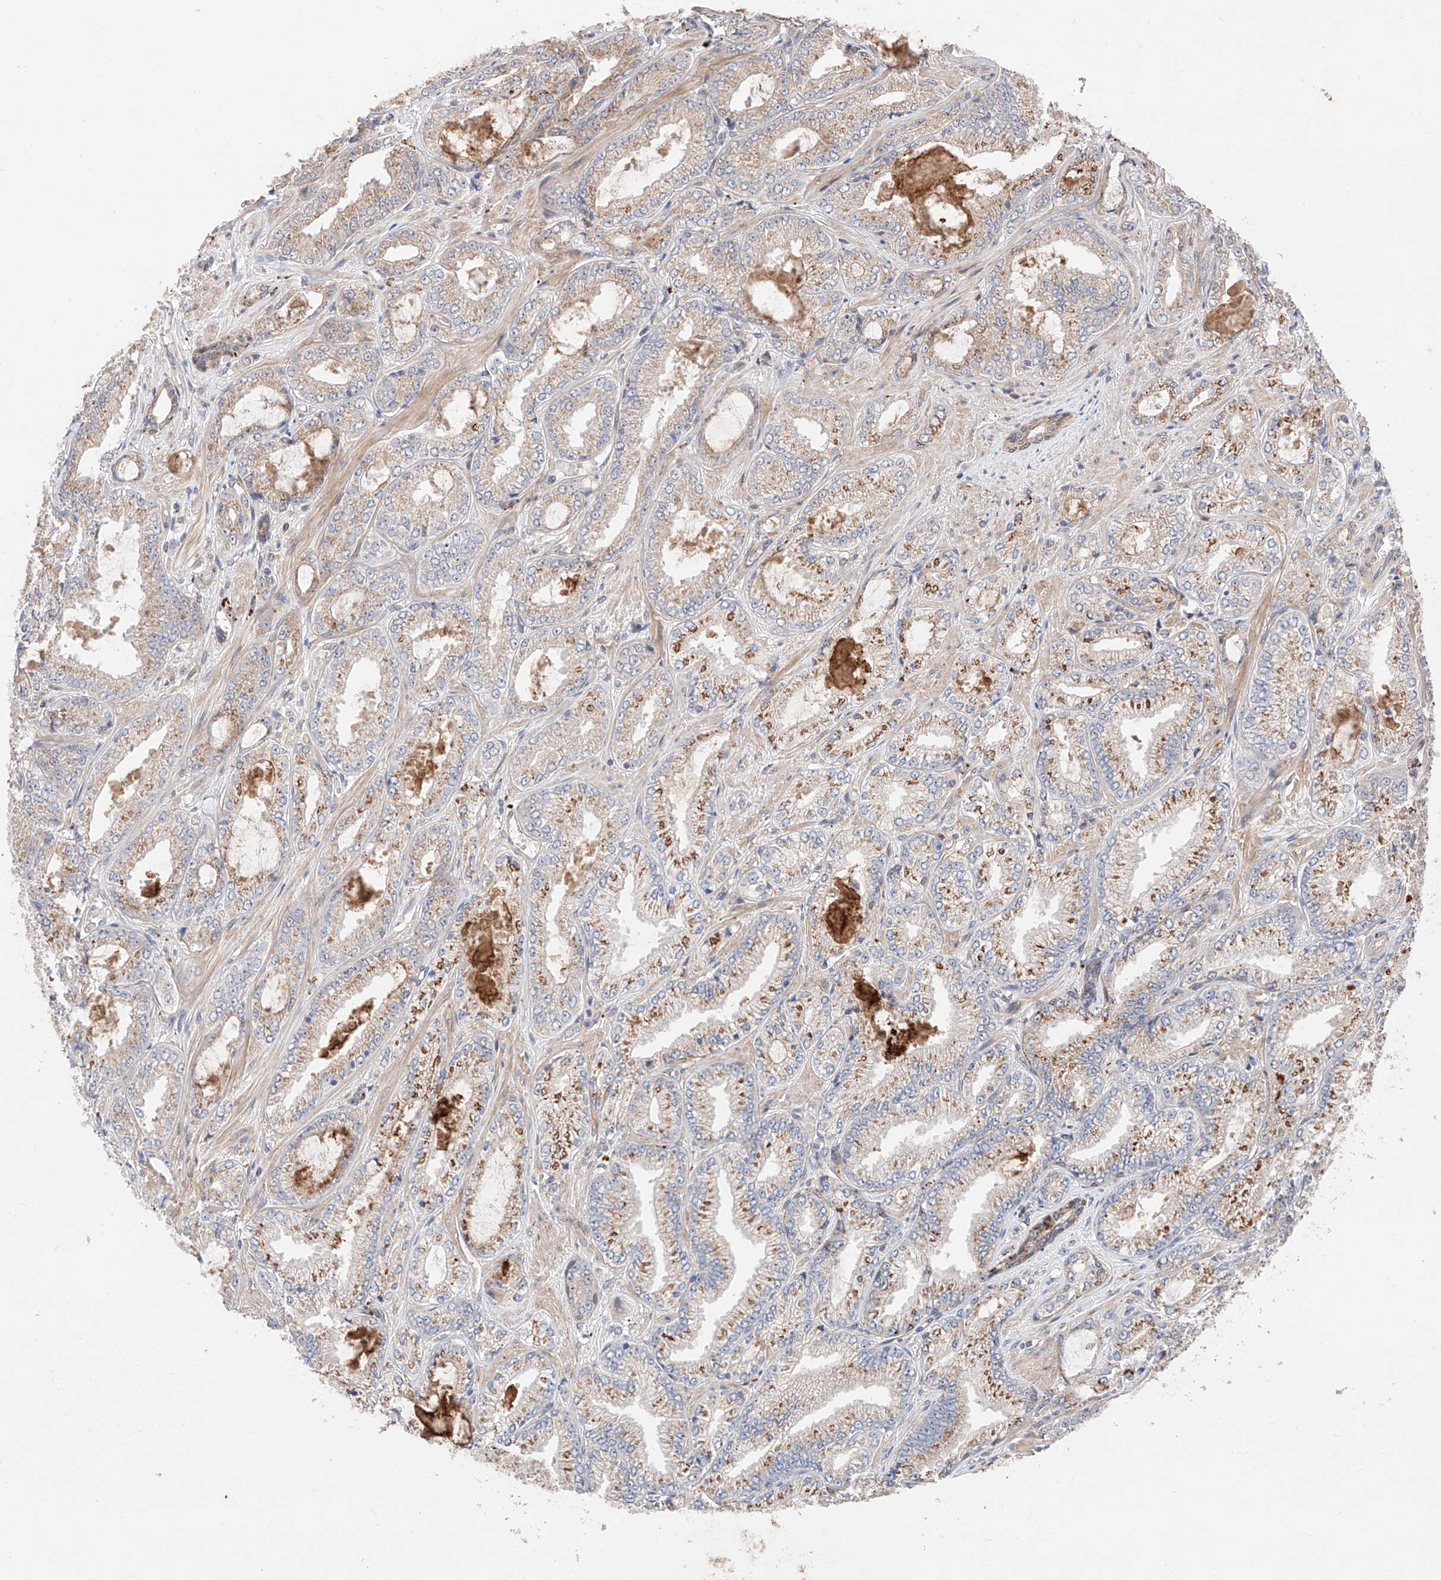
{"staining": {"intensity": "moderate", "quantity": "25%-75%", "location": "cytoplasmic/membranous"}, "tissue": "prostate cancer", "cell_type": "Tumor cells", "image_type": "cancer", "snomed": [{"axis": "morphology", "description": "Adenocarcinoma, High grade"}, {"axis": "topography", "description": "Prostate"}], "caption": "Immunohistochemical staining of prostate cancer (adenocarcinoma (high-grade)) demonstrates moderate cytoplasmic/membranous protein positivity in about 25%-75% of tumor cells. (DAB IHC, brown staining for protein, blue staining for nuclei).", "gene": "GCNT1", "patient": {"sex": "male", "age": 71}}